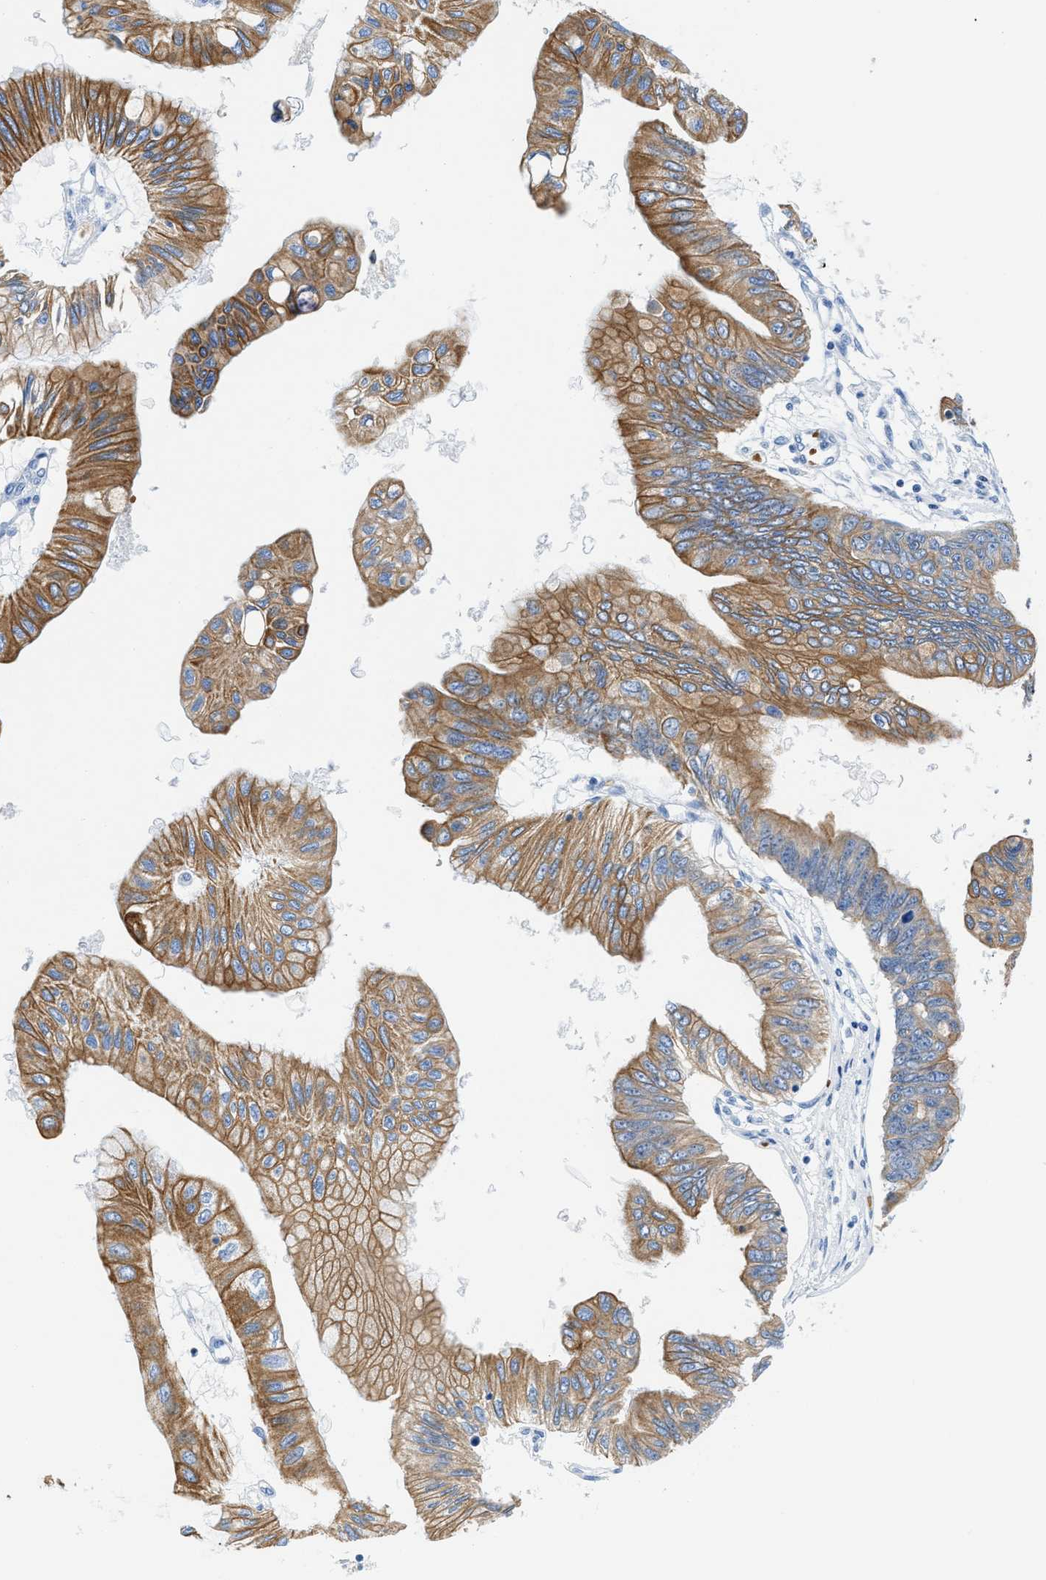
{"staining": {"intensity": "moderate", "quantity": ">75%", "location": "cytoplasmic/membranous"}, "tissue": "pancreatic cancer", "cell_type": "Tumor cells", "image_type": "cancer", "snomed": [{"axis": "morphology", "description": "Adenocarcinoma, NOS"}, {"axis": "topography", "description": "Pancreas"}], "caption": "Immunohistochemistry of human pancreatic adenocarcinoma exhibits medium levels of moderate cytoplasmic/membranous positivity in about >75% of tumor cells.", "gene": "BPGM", "patient": {"sex": "female", "age": 77}}